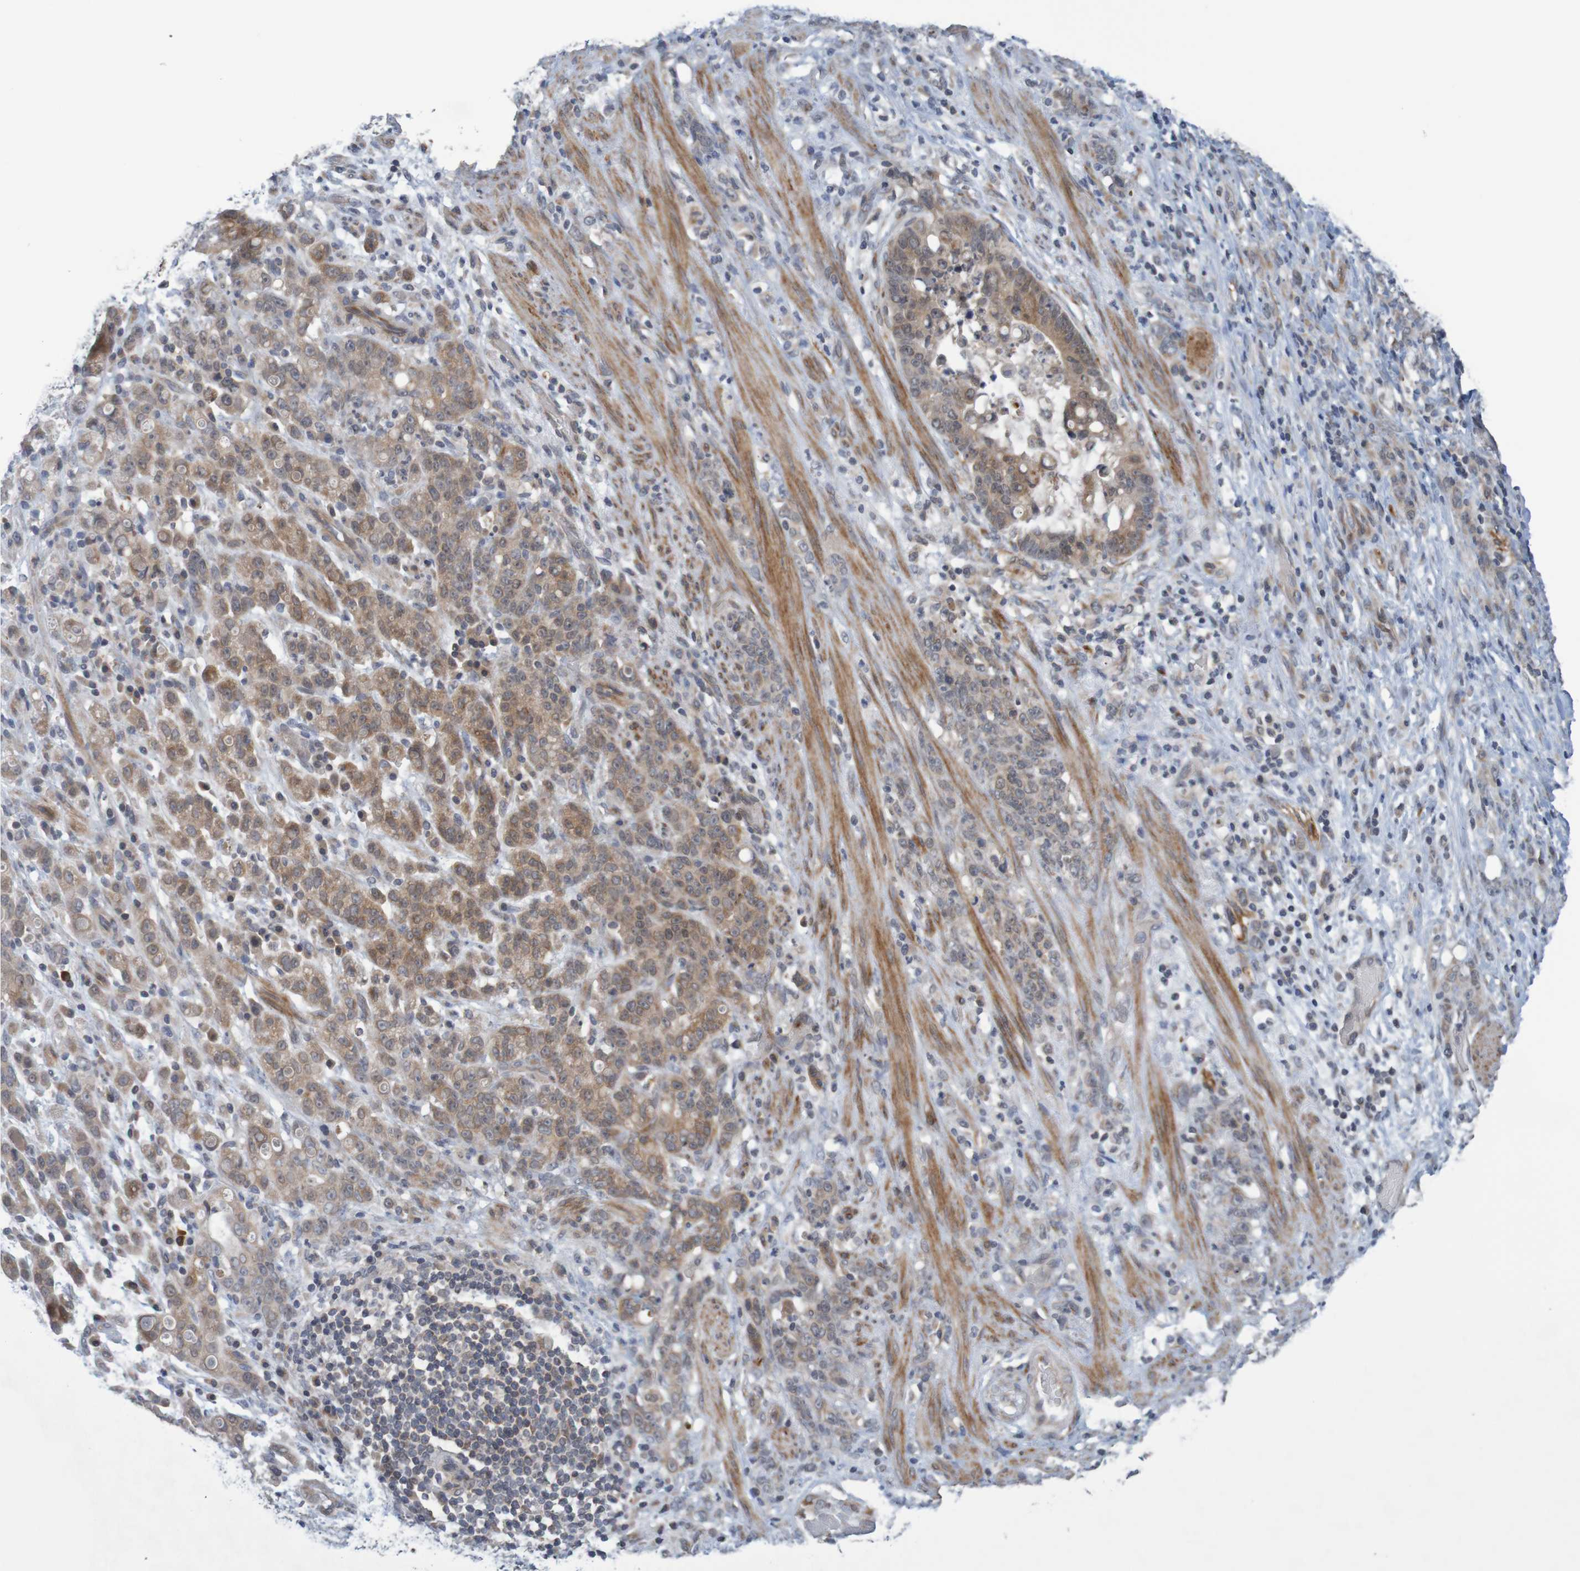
{"staining": {"intensity": "weak", "quantity": ">75%", "location": "cytoplasmic/membranous"}, "tissue": "stomach cancer", "cell_type": "Tumor cells", "image_type": "cancer", "snomed": [{"axis": "morphology", "description": "Adenocarcinoma, NOS"}, {"axis": "topography", "description": "Stomach, lower"}], "caption": "Immunohistochemical staining of human adenocarcinoma (stomach) exhibits low levels of weak cytoplasmic/membranous expression in about >75% of tumor cells.", "gene": "ANKK1", "patient": {"sex": "male", "age": 88}}